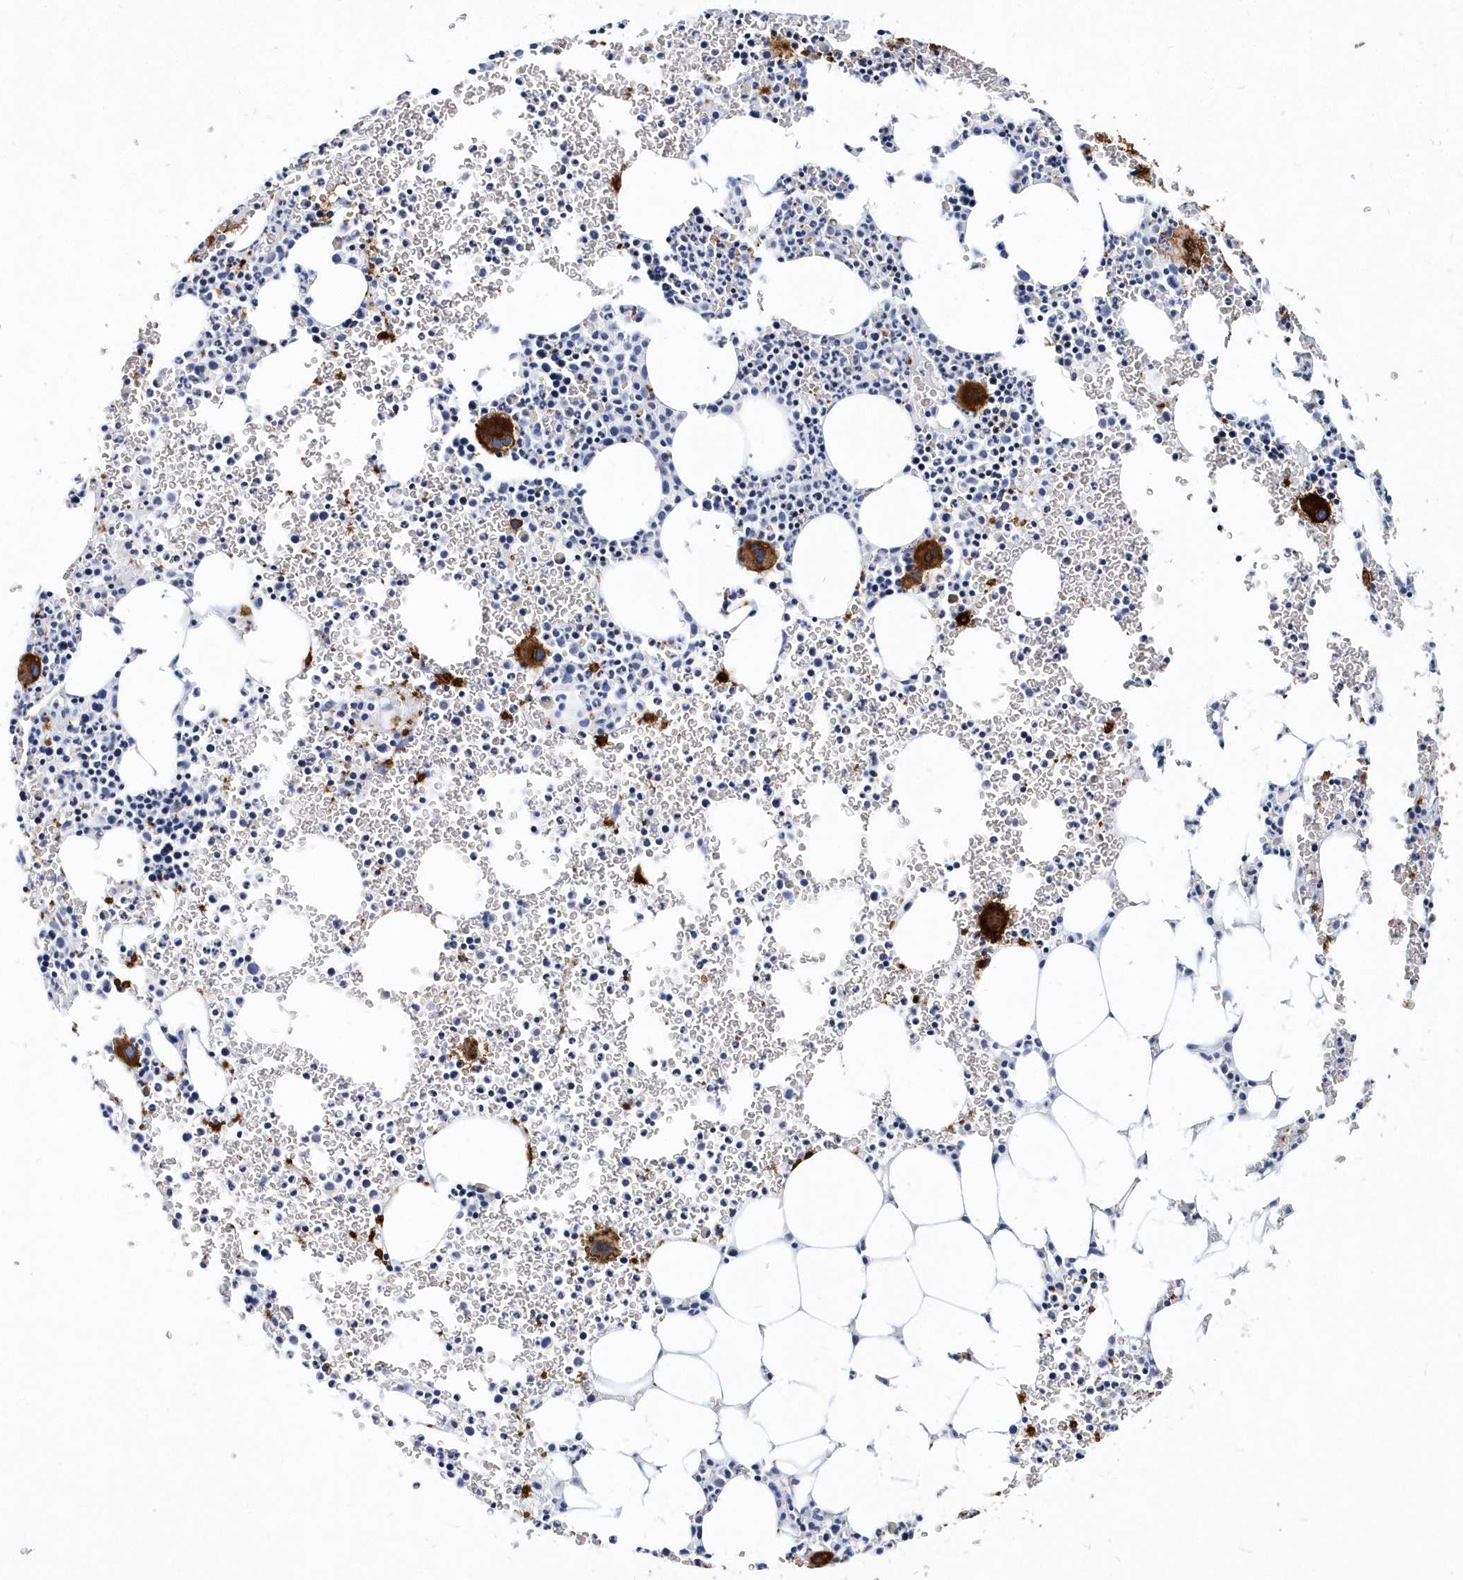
{"staining": {"intensity": "strong", "quantity": "<25%", "location": "cytoplasmic/membranous"}, "tissue": "bone marrow", "cell_type": "Hematopoietic cells", "image_type": "normal", "snomed": [{"axis": "morphology", "description": "Normal tissue, NOS"}, {"axis": "topography", "description": "Bone marrow"}], "caption": "Immunohistochemical staining of normal bone marrow demonstrates <25% levels of strong cytoplasmic/membranous protein staining in about <25% of hematopoietic cells. (Brightfield microscopy of DAB IHC at high magnification).", "gene": "ITGA2B", "patient": {"sex": "female", "age": 78}}